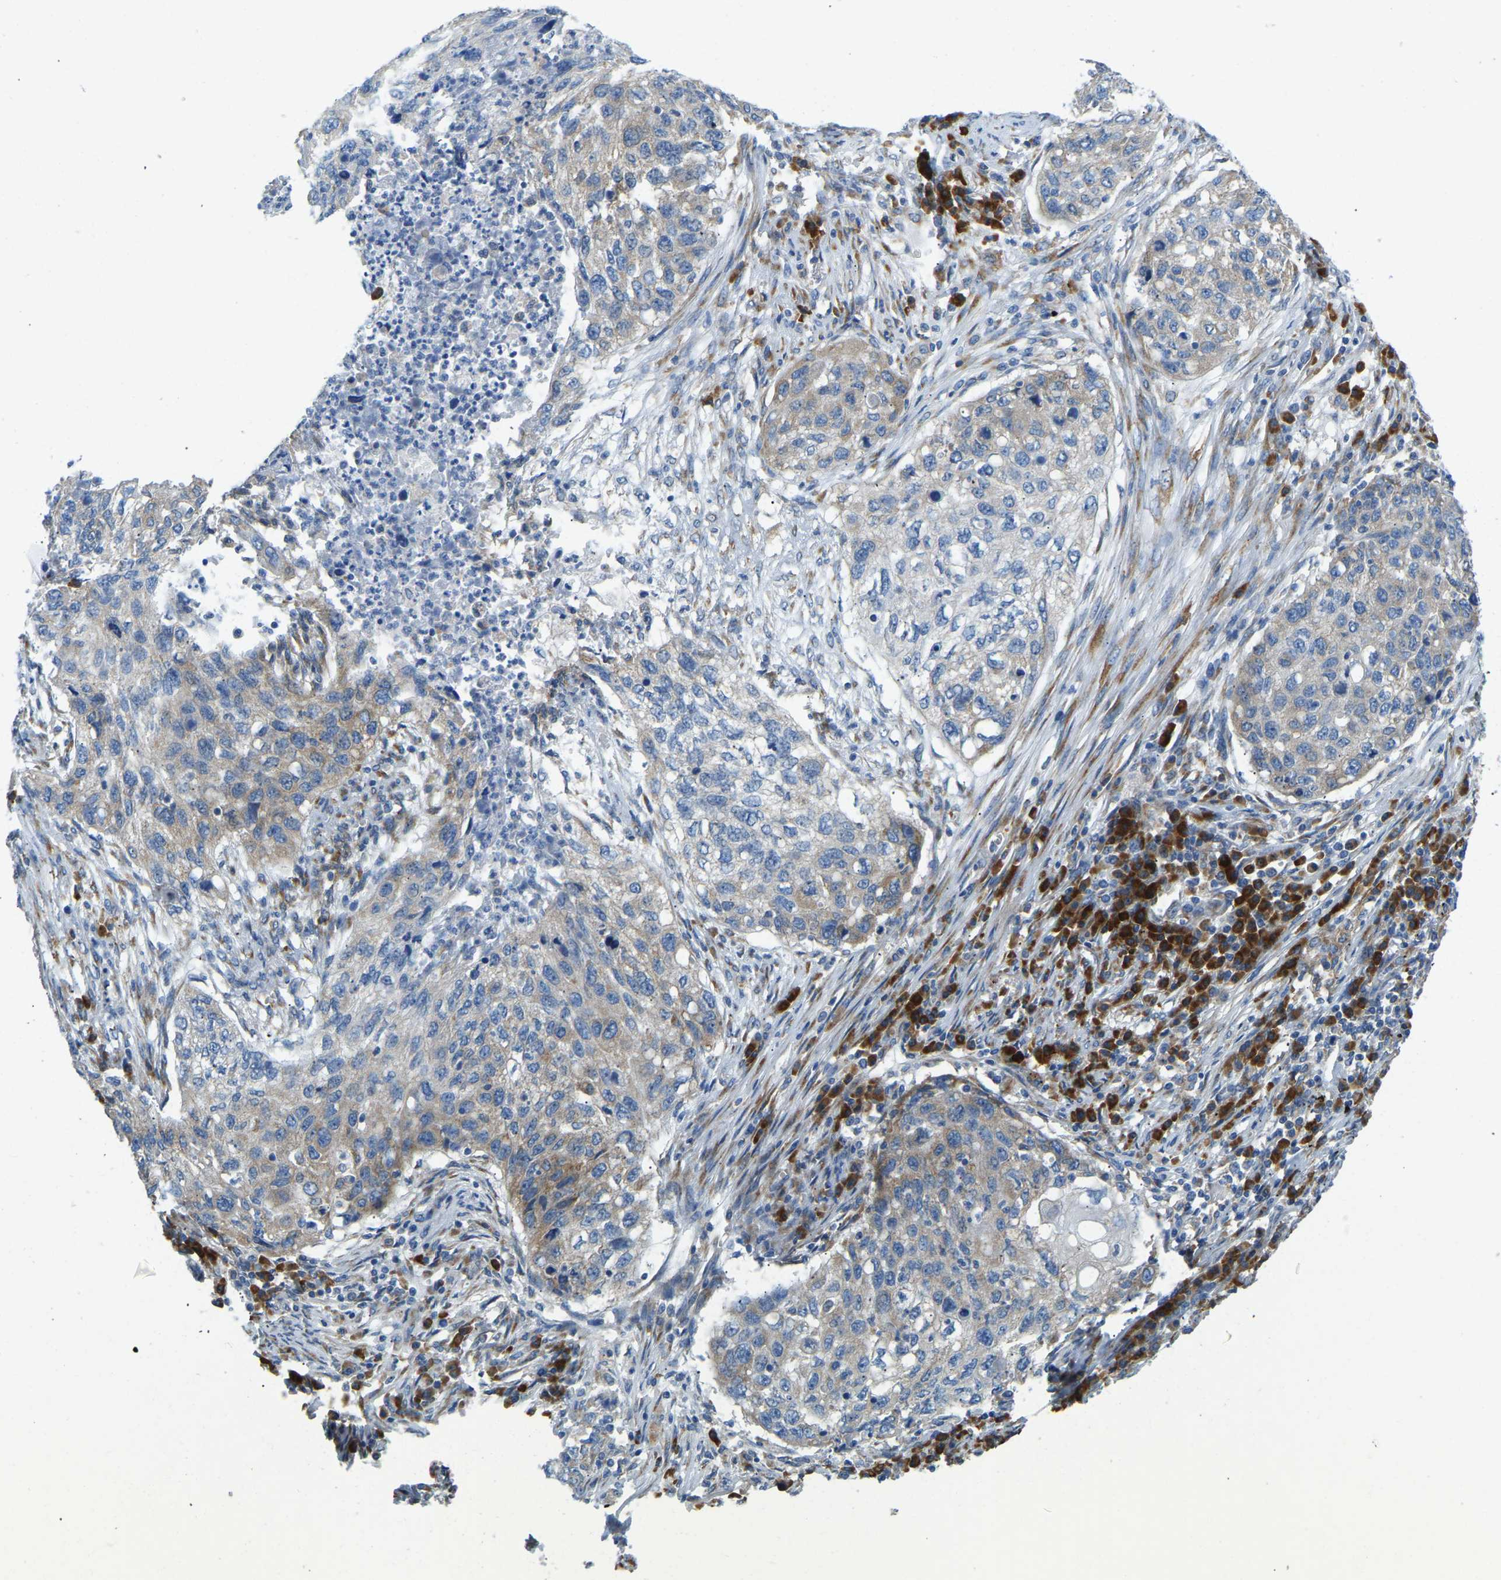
{"staining": {"intensity": "weak", "quantity": "25%-75%", "location": "cytoplasmic/membranous"}, "tissue": "lung cancer", "cell_type": "Tumor cells", "image_type": "cancer", "snomed": [{"axis": "morphology", "description": "Squamous cell carcinoma, NOS"}, {"axis": "topography", "description": "Lung"}], "caption": "Immunohistochemical staining of human lung cancer (squamous cell carcinoma) exhibits weak cytoplasmic/membranous protein staining in about 25%-75% of tumor cells.", "gene": "SND1", "patient": {"sex": "female", "age": 63}}